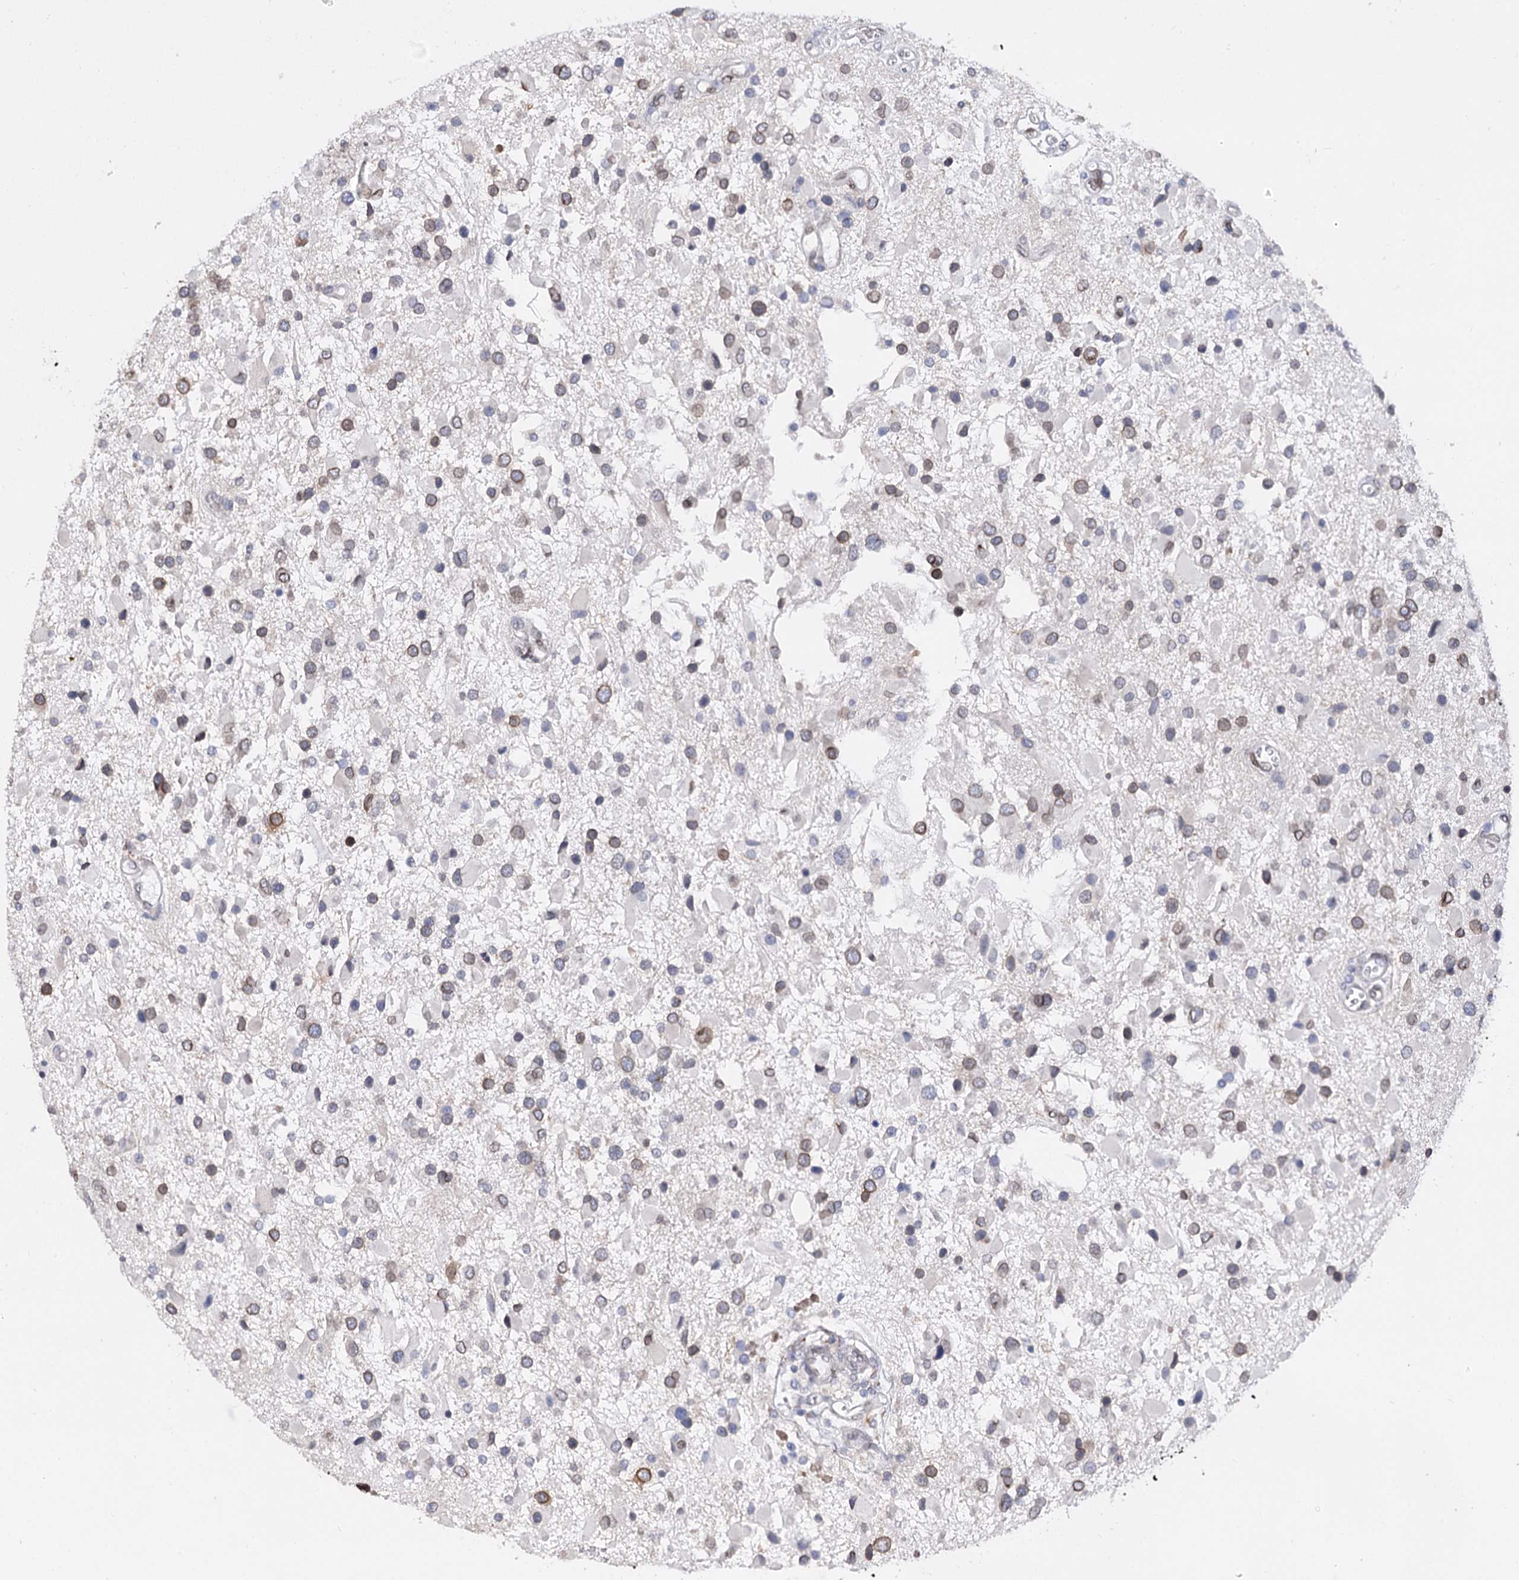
{"staining": {"intensity": "moderate", "quantity": "25%-75%", "location": "cytoplasmic/membranous,nuclear"}, "tissue": "glioma", "cell_type": "Tumor cells", "image_type": "cancer", "snomed": [{"axis": "morphology", "description": "Glioma, malignant, High grade"}, {"axis": "topography", "description": "Brain"}], "caption": "This micrograph demonstrates immunohistochemistry (IHC) staining of human malignant high-grade glioma, with medium moderate cytoplasmic/membranous and nuclear expression in about 25%-75% of tumor cells.", "gene": "TMEM201", "patient": {"sex": "male", "age": 53}}